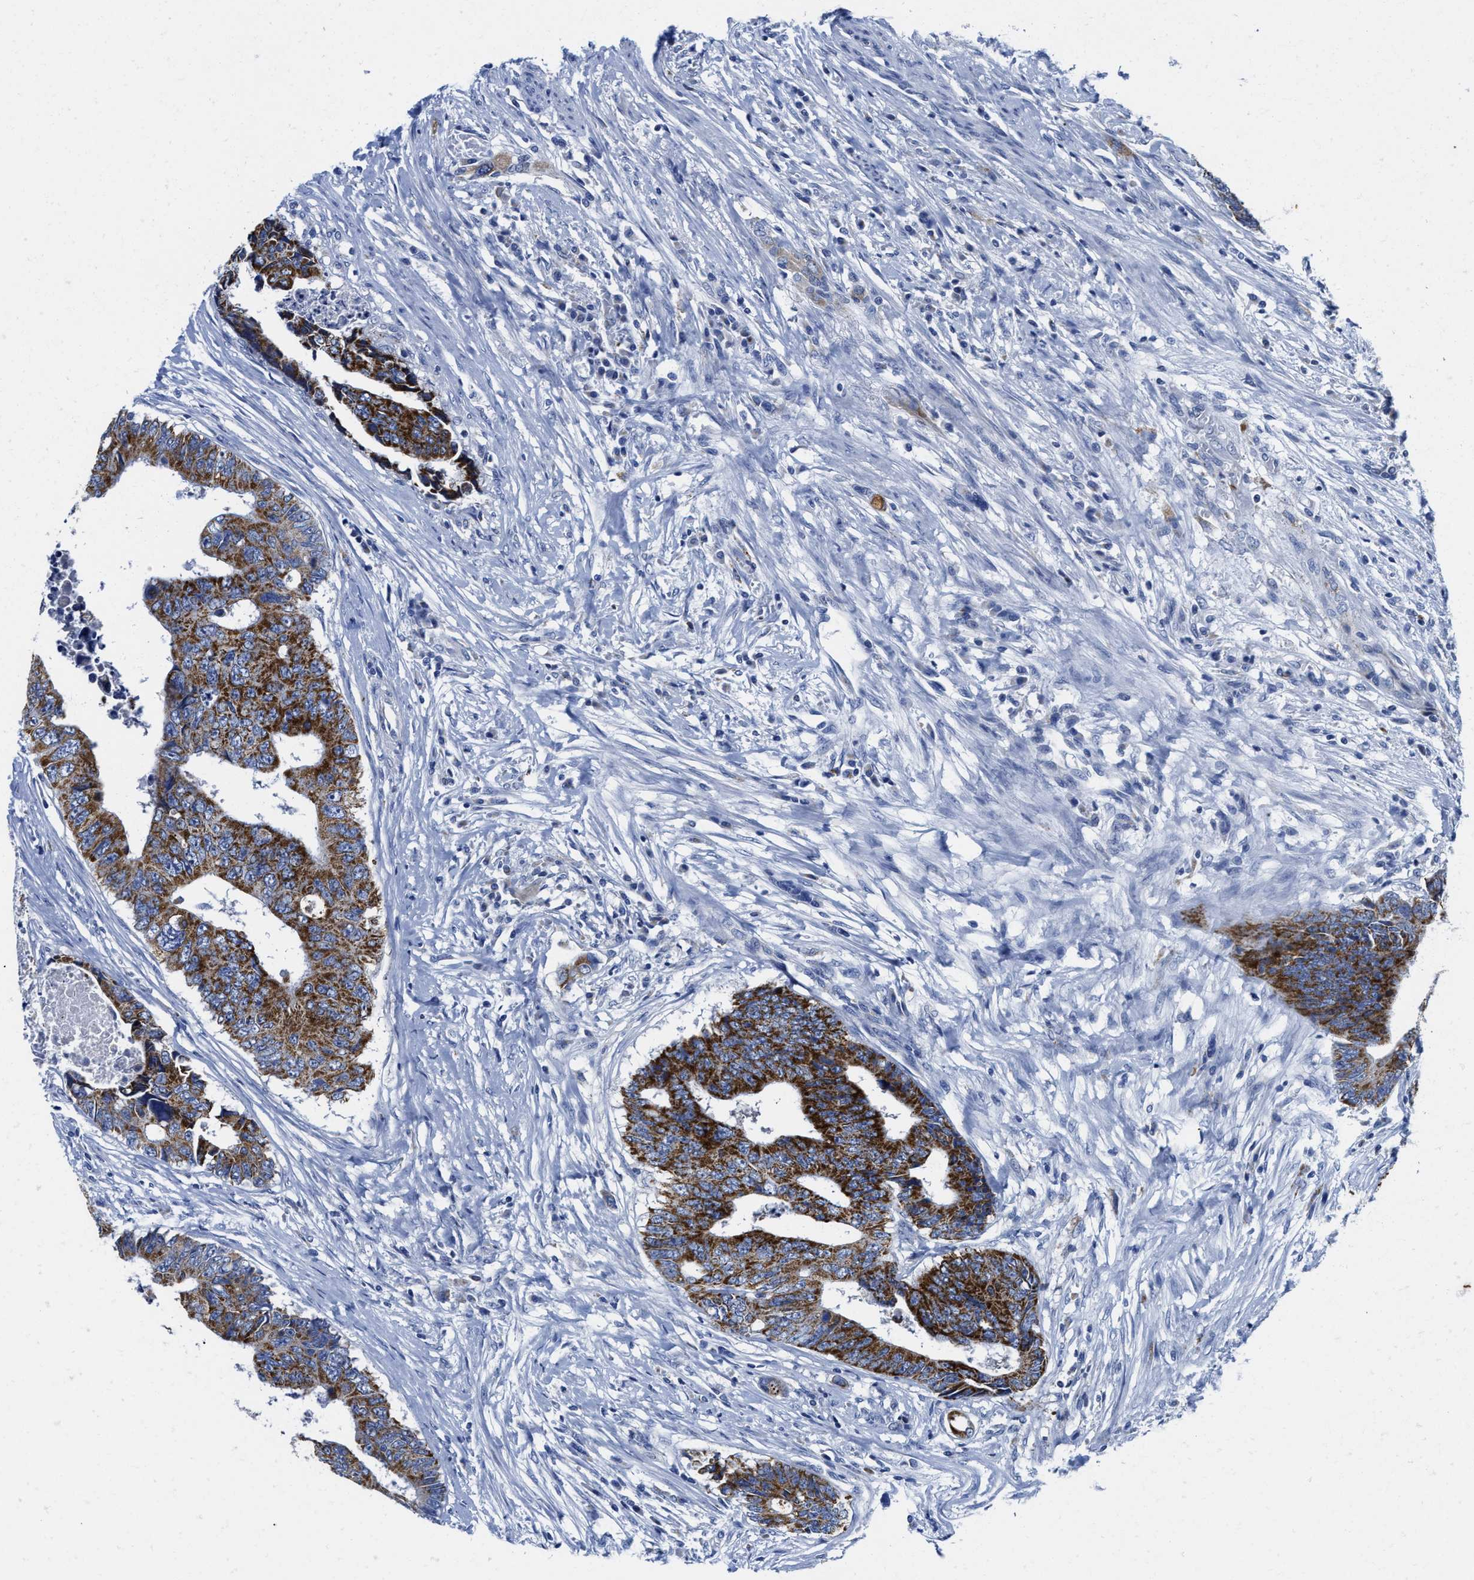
{"staining": {"intensity": "strong", "quantity": ">75%", "location": "cytoplasmic/membranous"}, "tissue": "colorectal cancer", "cell_type": "Tumor cells", "image_type": "cancer", "snomed": [{"axis": "morphology", "description": "Adenocarcinoma, NOS"}, {"axis": "topography", "description": "Rectum"}], "caption": "Human colorectal cancer (adenocarcinoma) stained with a brown dye demonstrates strong cytoplasmic/membranous positive positivity in approximately >75% of tumor cells.", "gene": "TBRG4", "patient": {"sex": "male", "age": 84}}